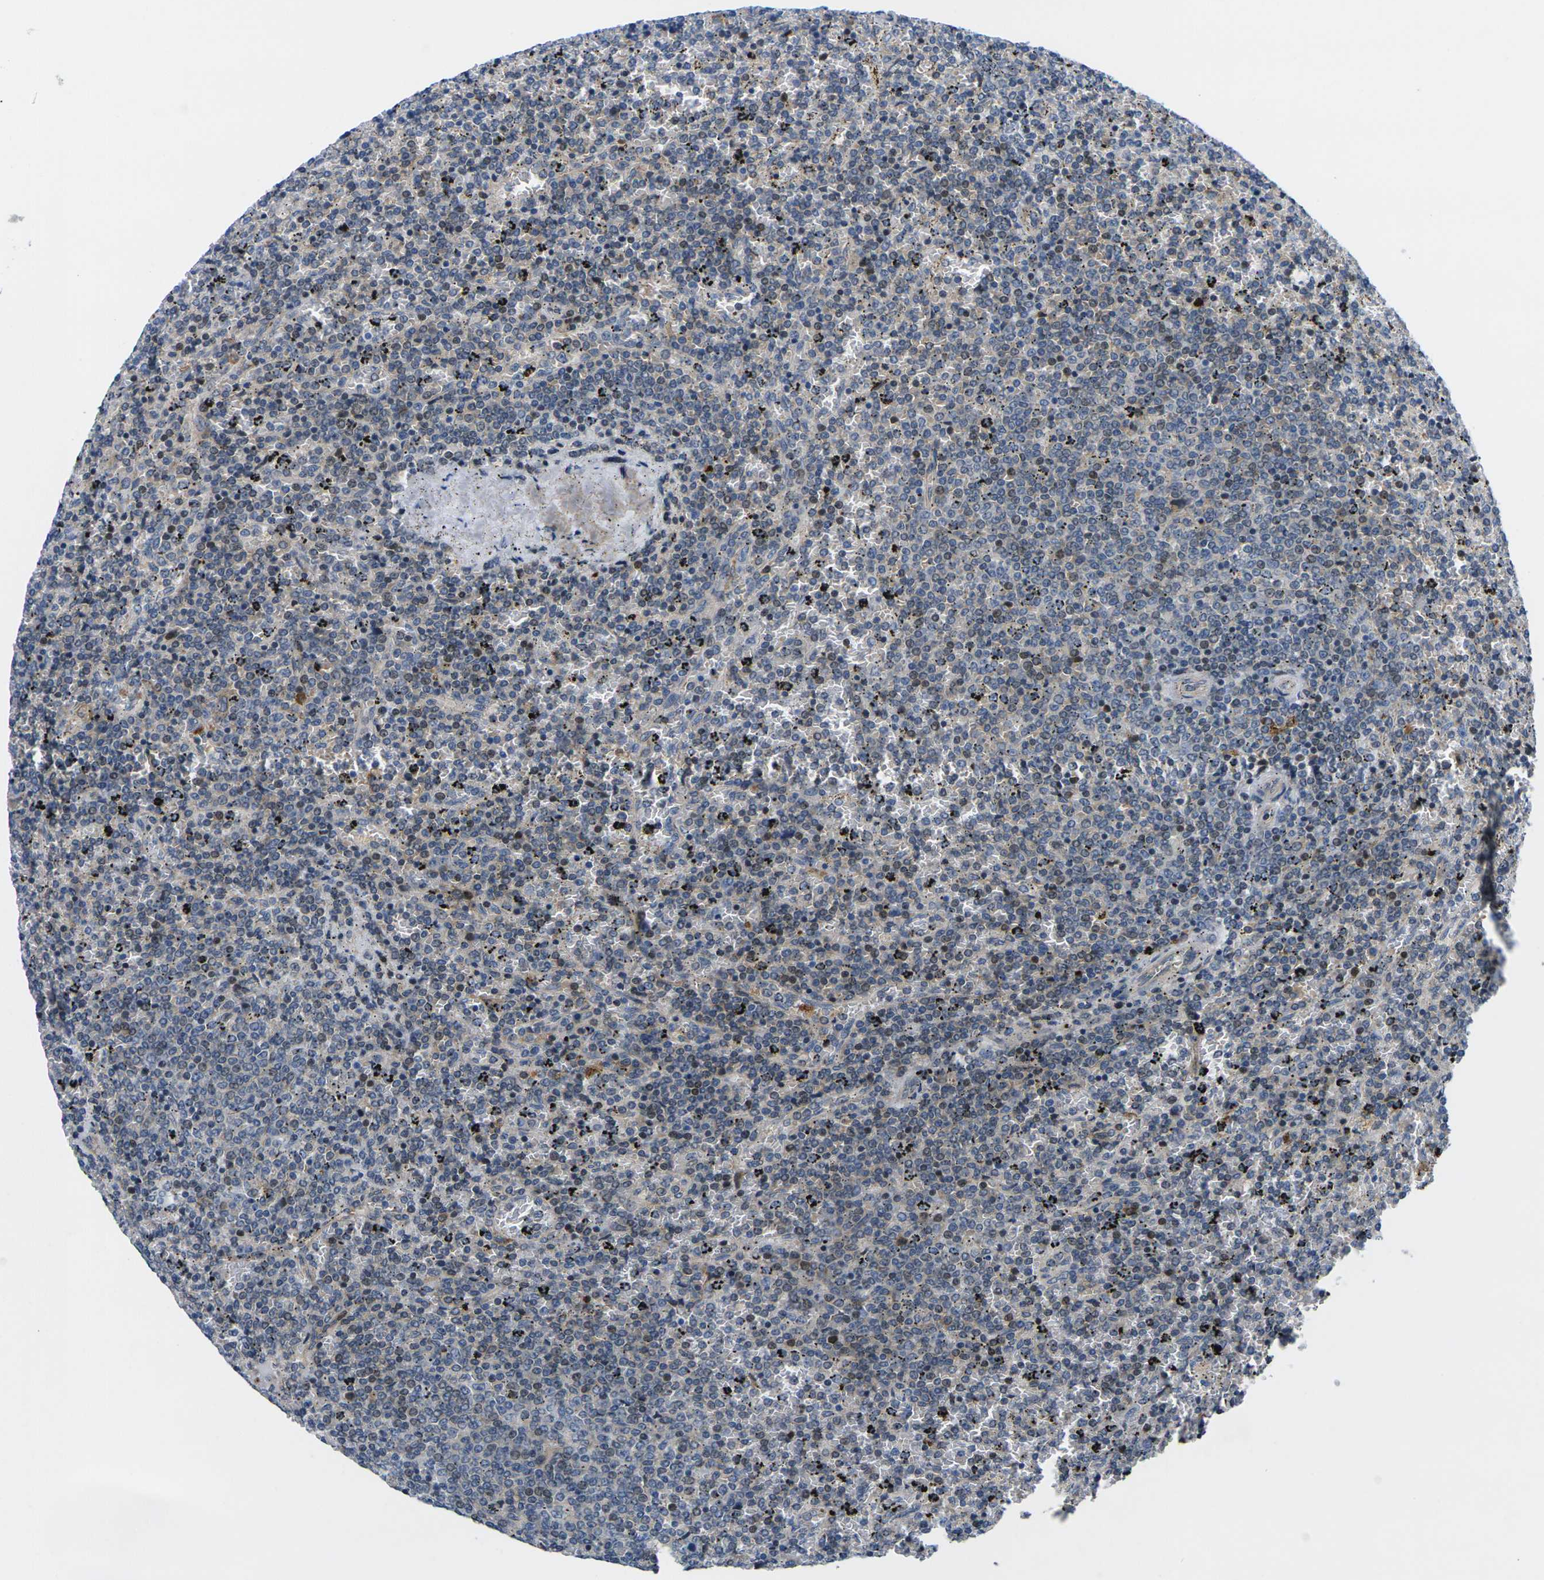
{"staining": {"intensity": "negative", "quantity": "none", "location": "none"}, "tissue": "lymphoma", "cell_type": "Tumor cells", "image_type": "cancer", "snomed": [{"axis": "morphology", "description": "Malignant lymphoma, non-Hodgkin's type, Low grade"}, {"axis": "topography", "description": "Spleen"}], "caption": "Photomicrograph shows no significant protein expression in tumor cells of low-grade malignant lymphoma, non-Hodgkin's type.", "gene": "ROBO2", "patient": {"sex": "female", "age": 77}}